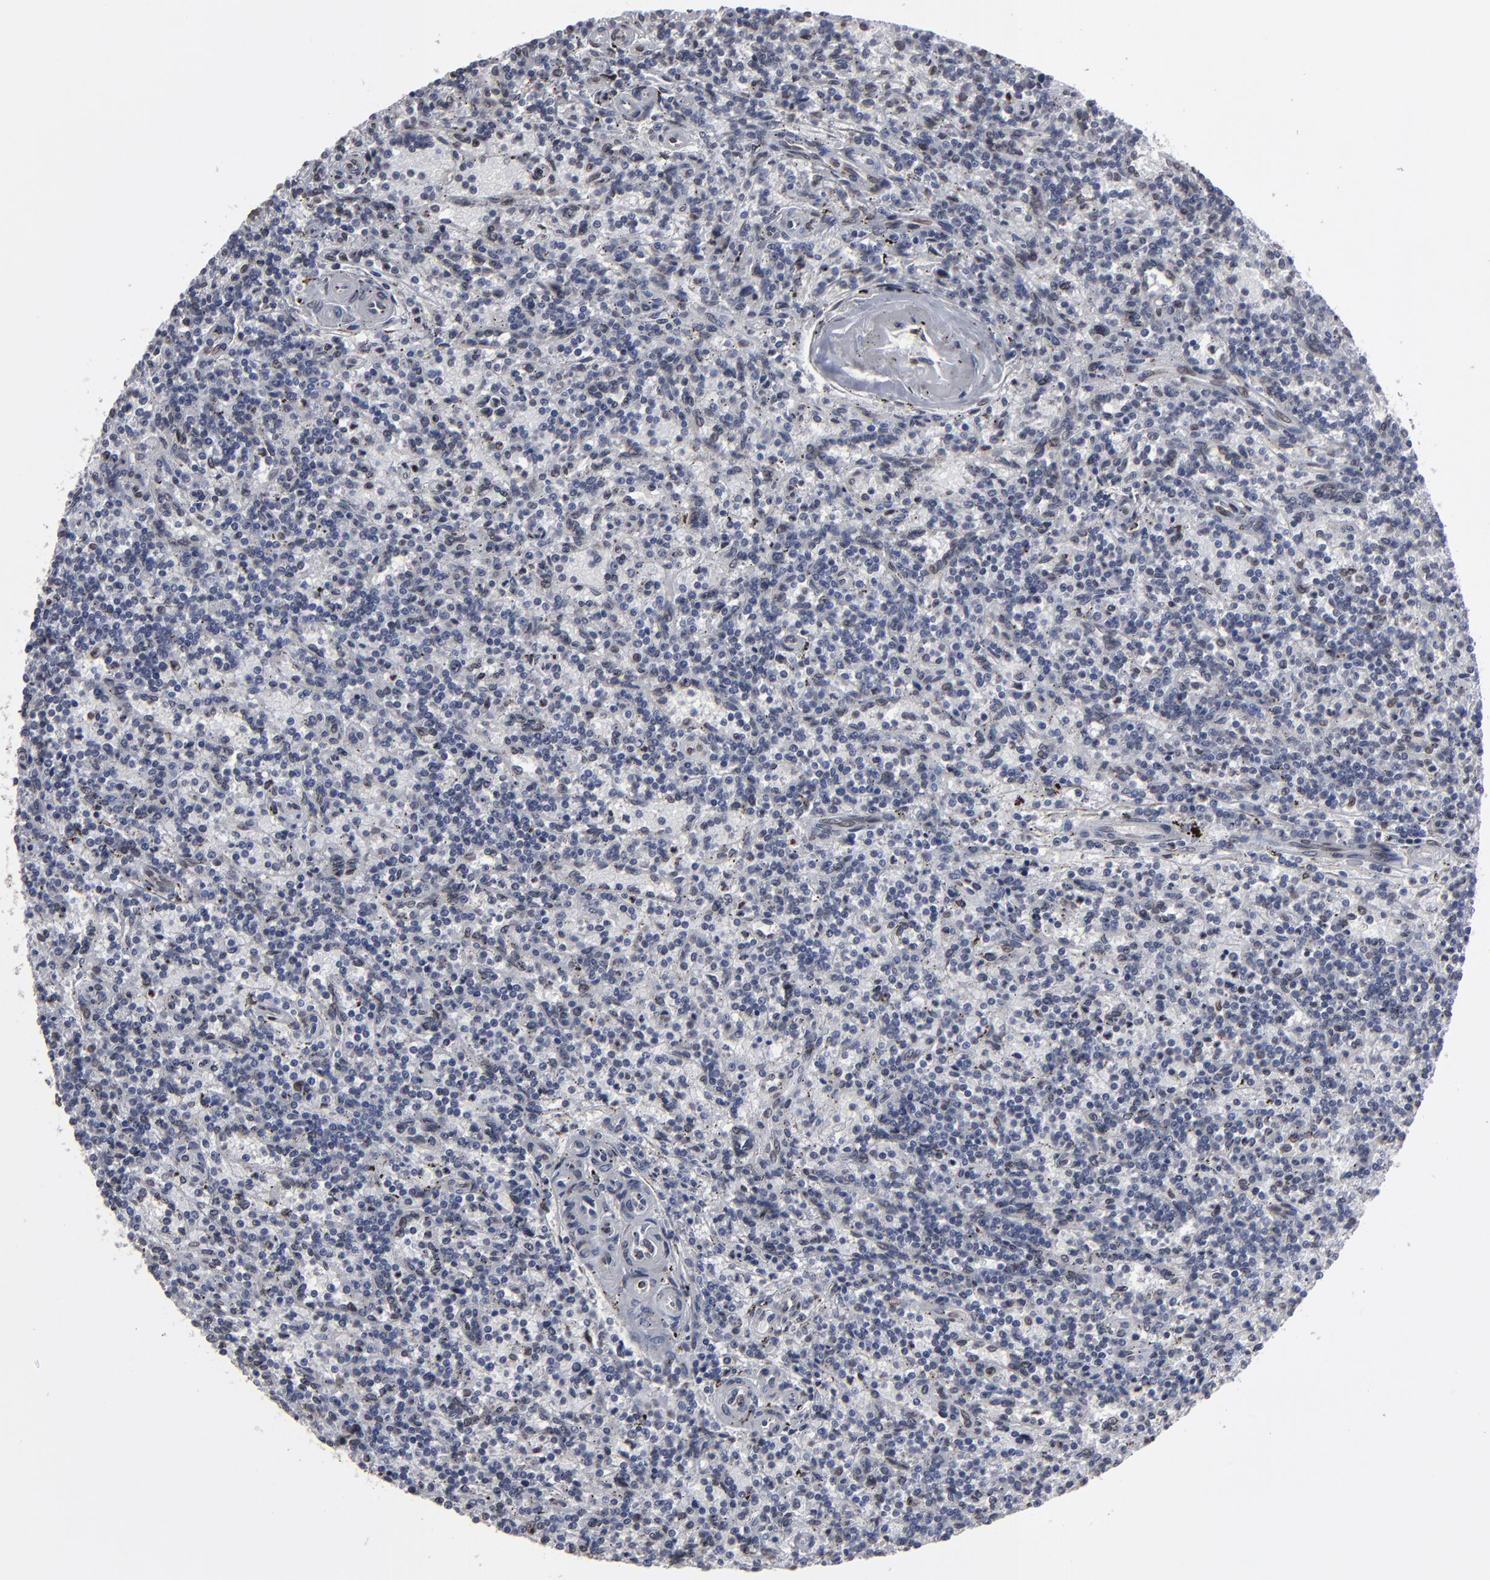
{"staining": {"intensity": "negative", "quantity": "none", "location": "none"}, "tissue": "lymphoma", "cell_type": "Tumor cells", "image_type": "cancer", "snomed": [{"axis": "morphology", "description": "Malignant lymphoma, non-Hodgkin's type, Low grade"}, {"axis": "topography", "description": "Spleen"}], "caption": "Immunohistochemistry of human malignant lymphoma, non-Hodgkin's type (low-grade) shows no positivity in tumor cells. (Brightfield microscopy of DAB IHC at high magnification).", "gene": "BAZ1A", "patient": {"sex": "male", "age": 73}}